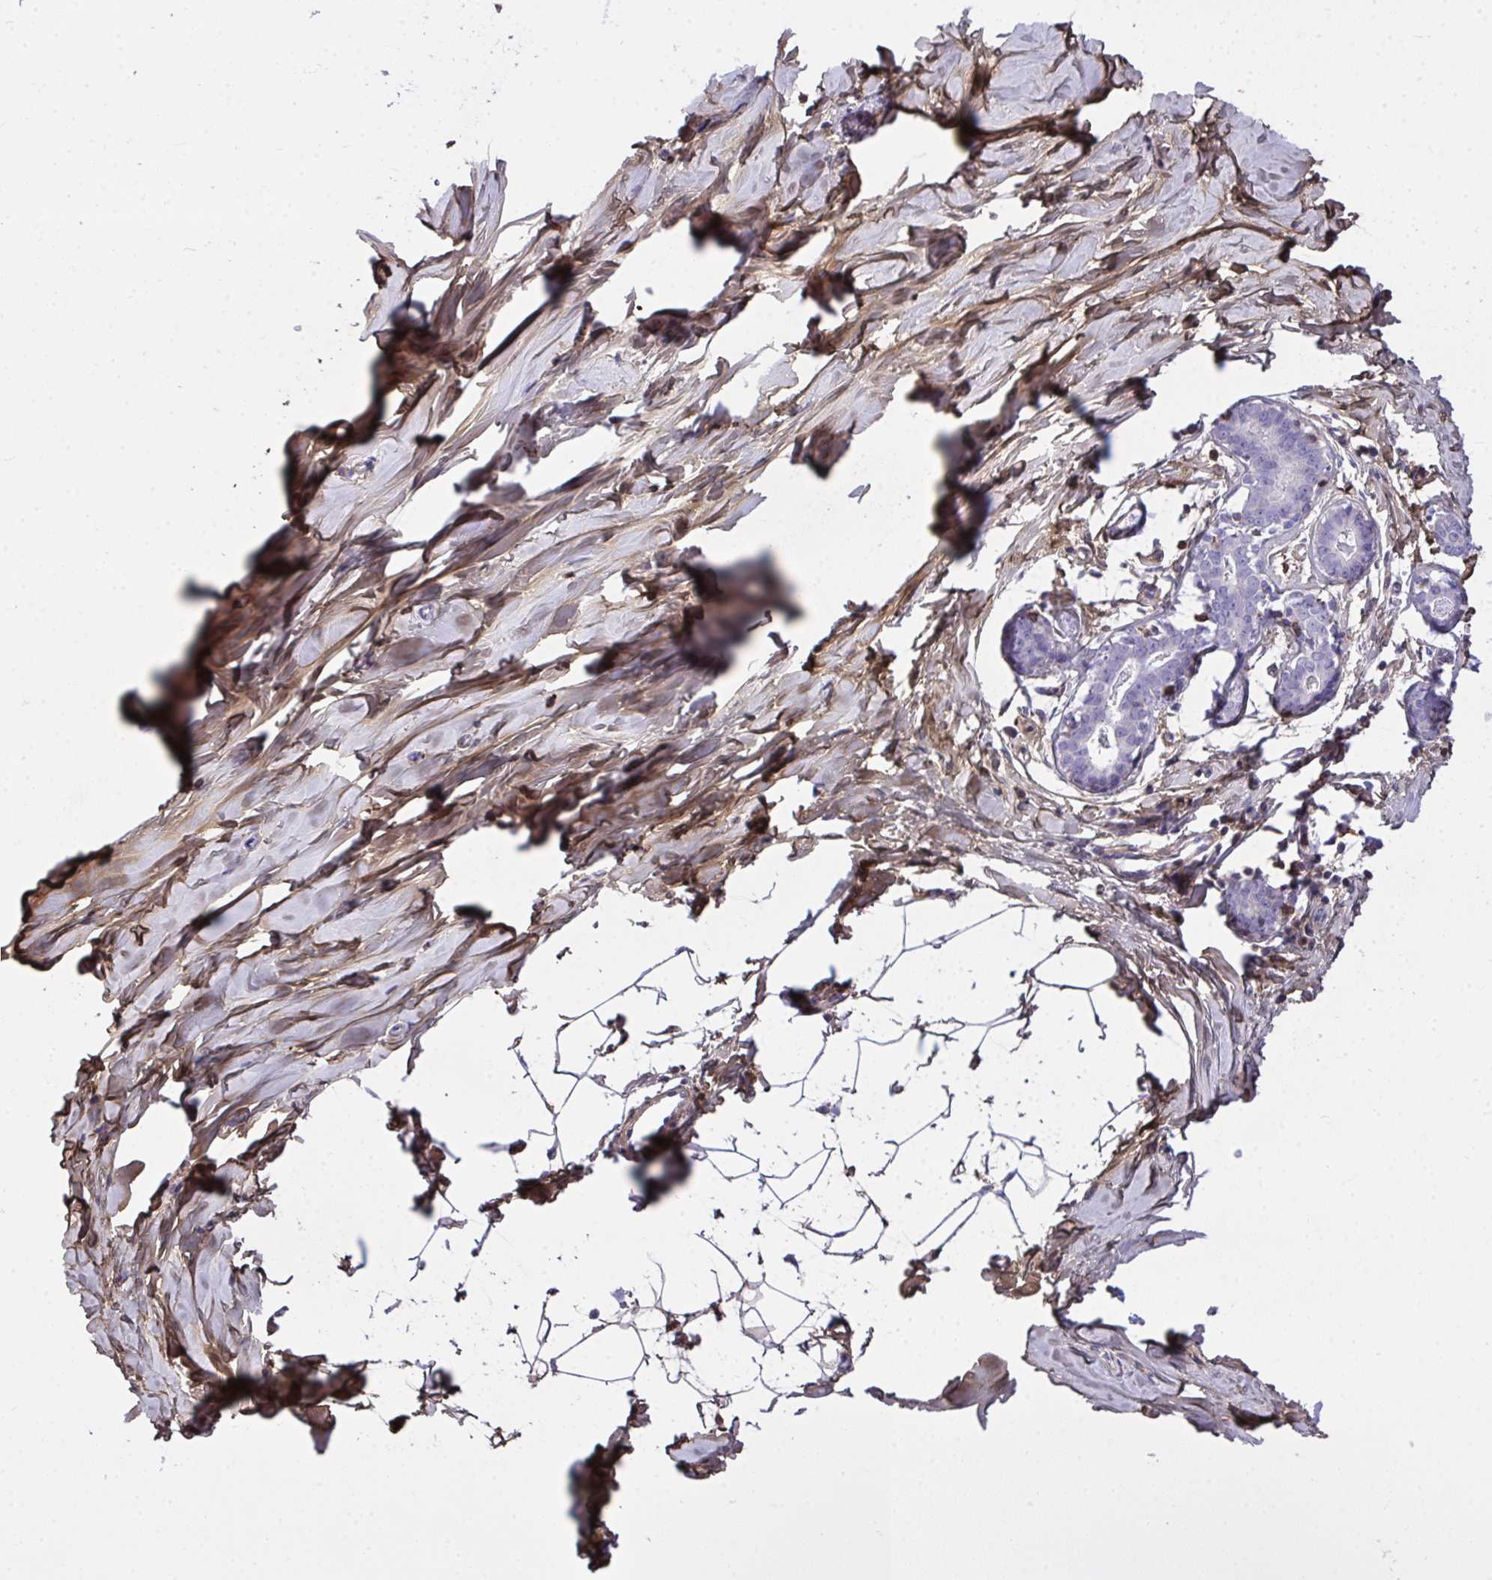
{"staining": {"intensity": "weak", "quantity": "<25%", "location": "cytoplasmic/membranous"}, "tissue": "breast", "cell_type": "Adipocytes", "image_type": "normal", "snomed": [{"axis": "morphology", "description": "Normal tissue, NOS"}, {"axis": "topography", "description": "Breast"}], "caption": "Immunohistochemical staining of normal breast shows no significant expression in adipocytes.", "gene": "AP5M1", "patient": {"sex": "female", "age": 27}}